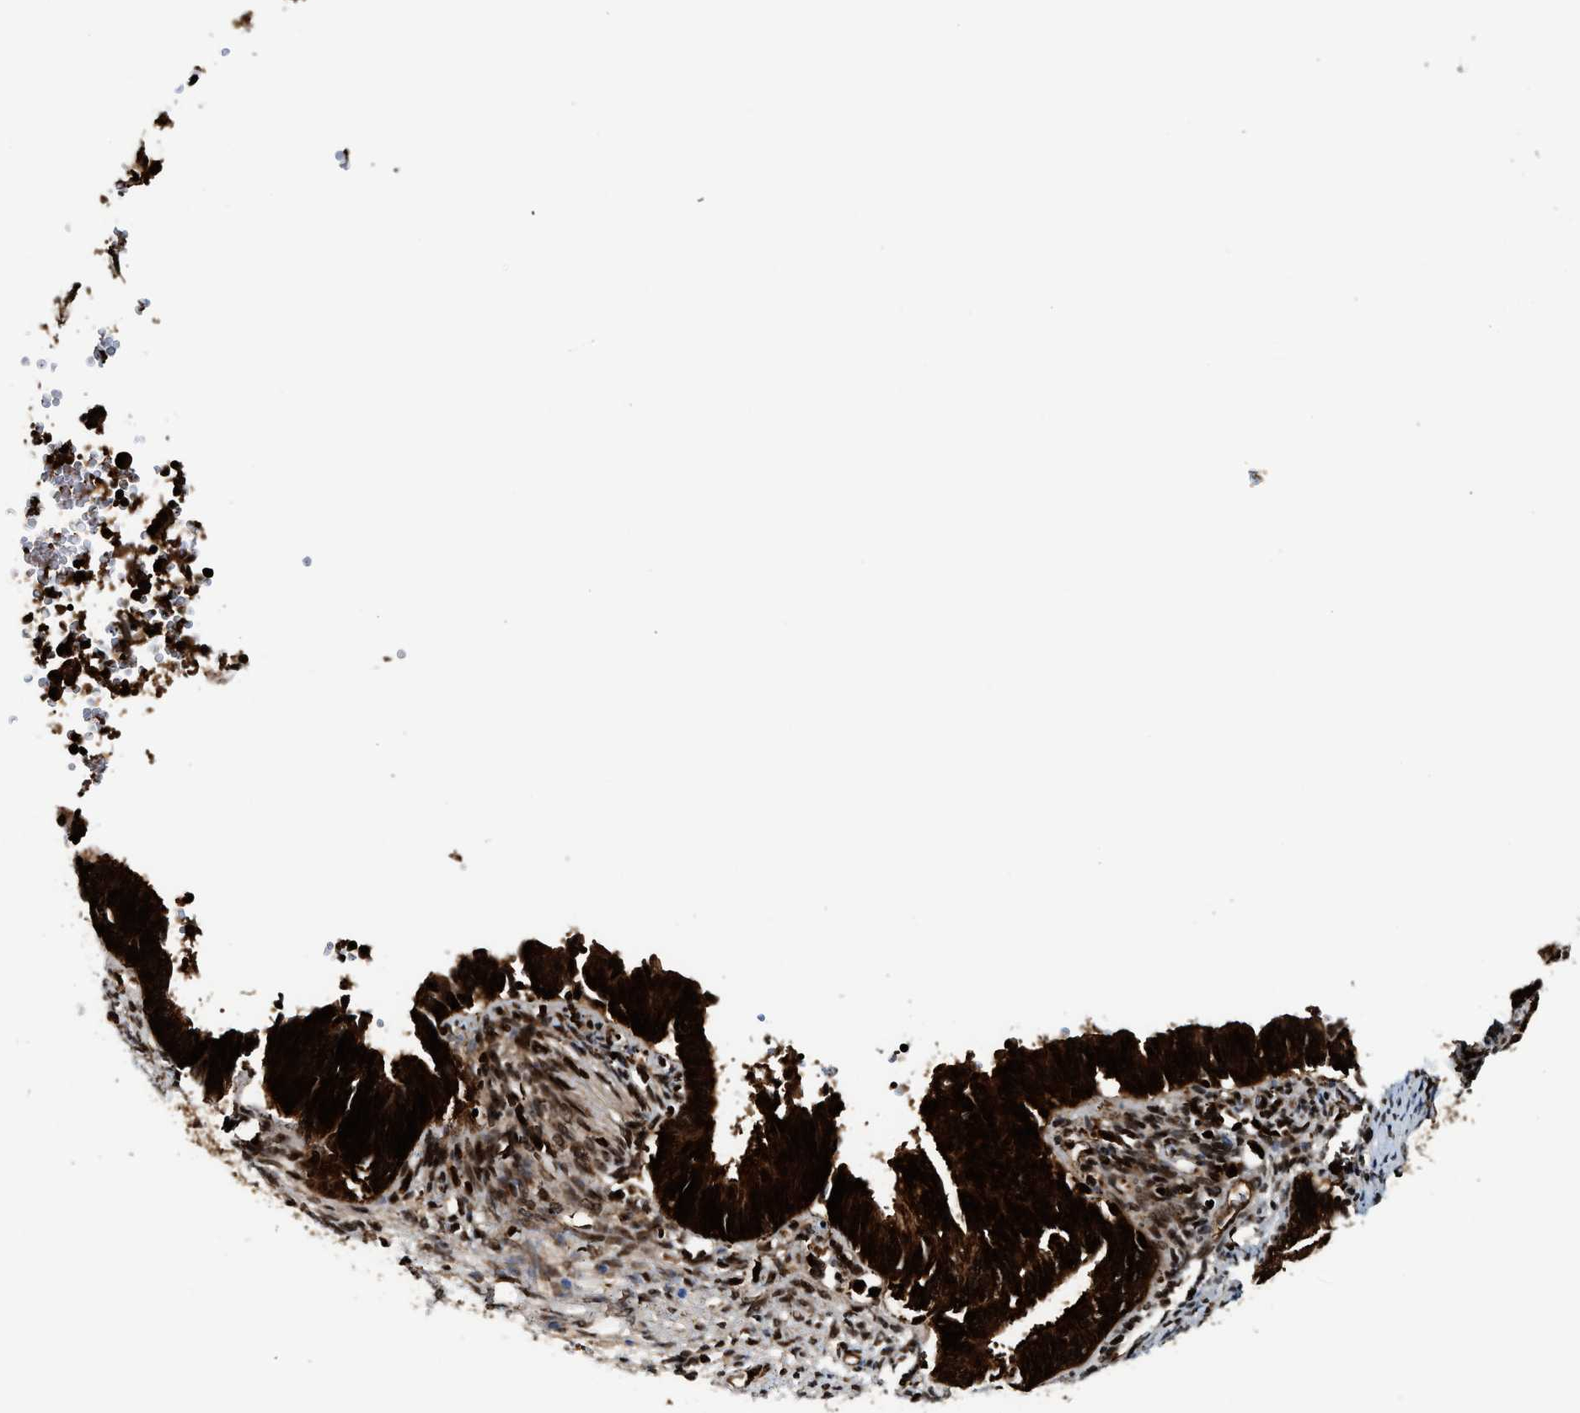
{"staining": {"intensity": "strong", "quantity": ">75%", "location": "cytoplasmic/membranous,nuclear"}, "tissue": "cervical cancer", "cell_type": "Tumor cells", "image_type": "cancer", "snomed": [{"axis": "morphology", "description": "Adenocarcinoma, NOS"}, {"axis": "topography", "description": "Cervix"}], "caption": "Cervical cancer stained for a protein (brown) shows strong cytoplasmic/membranous and nuclear positive staining in about >75% of tumor cells.", "gene": "MDM2", "patient": {"sex": "female", "age": 44}}